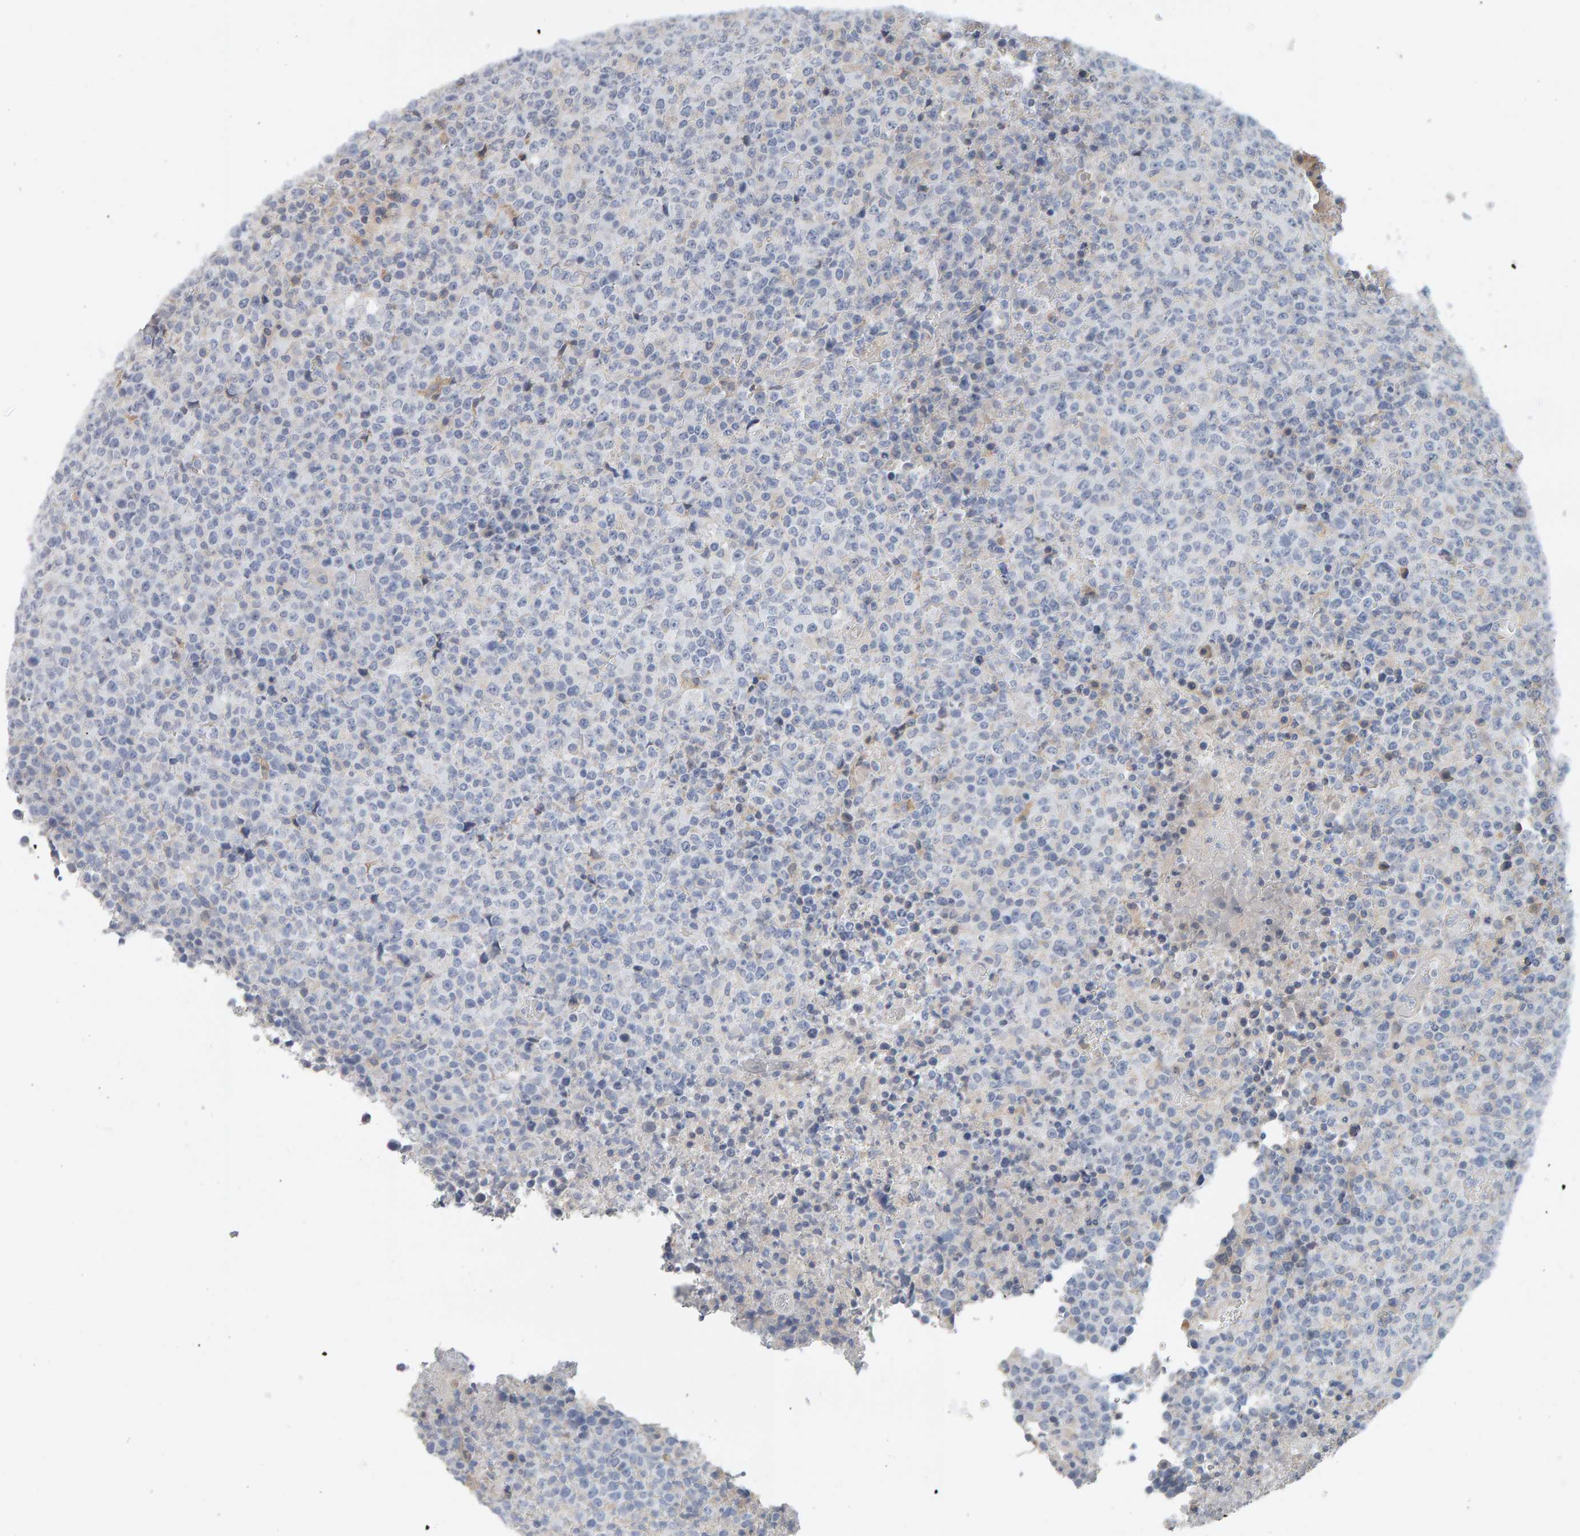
{"staining": {"intensity": "negative", "quantity": "none", "location": "none"}, "tissue": "lymphoma", "cell_type": "Tumor cells", "image_type": "cancer", "snomed": [{"axis": "morphology", "description": "Malignant lymphoma, non-Hodgkin's type, High grade"}, {"axis": "topography", "description": "Lymph node"}], "caption": "Immunohistochemical staining of lymphoma exhibits no significant positivity in tumor cells. The staining was performed using DAB to visualize the protein expression in brown, while the nuclei were stained in blue with hematoxylin (Magnification: 20x).", "gene": "ADHFE1", "patient": {"sex": "male", "age": 13}}